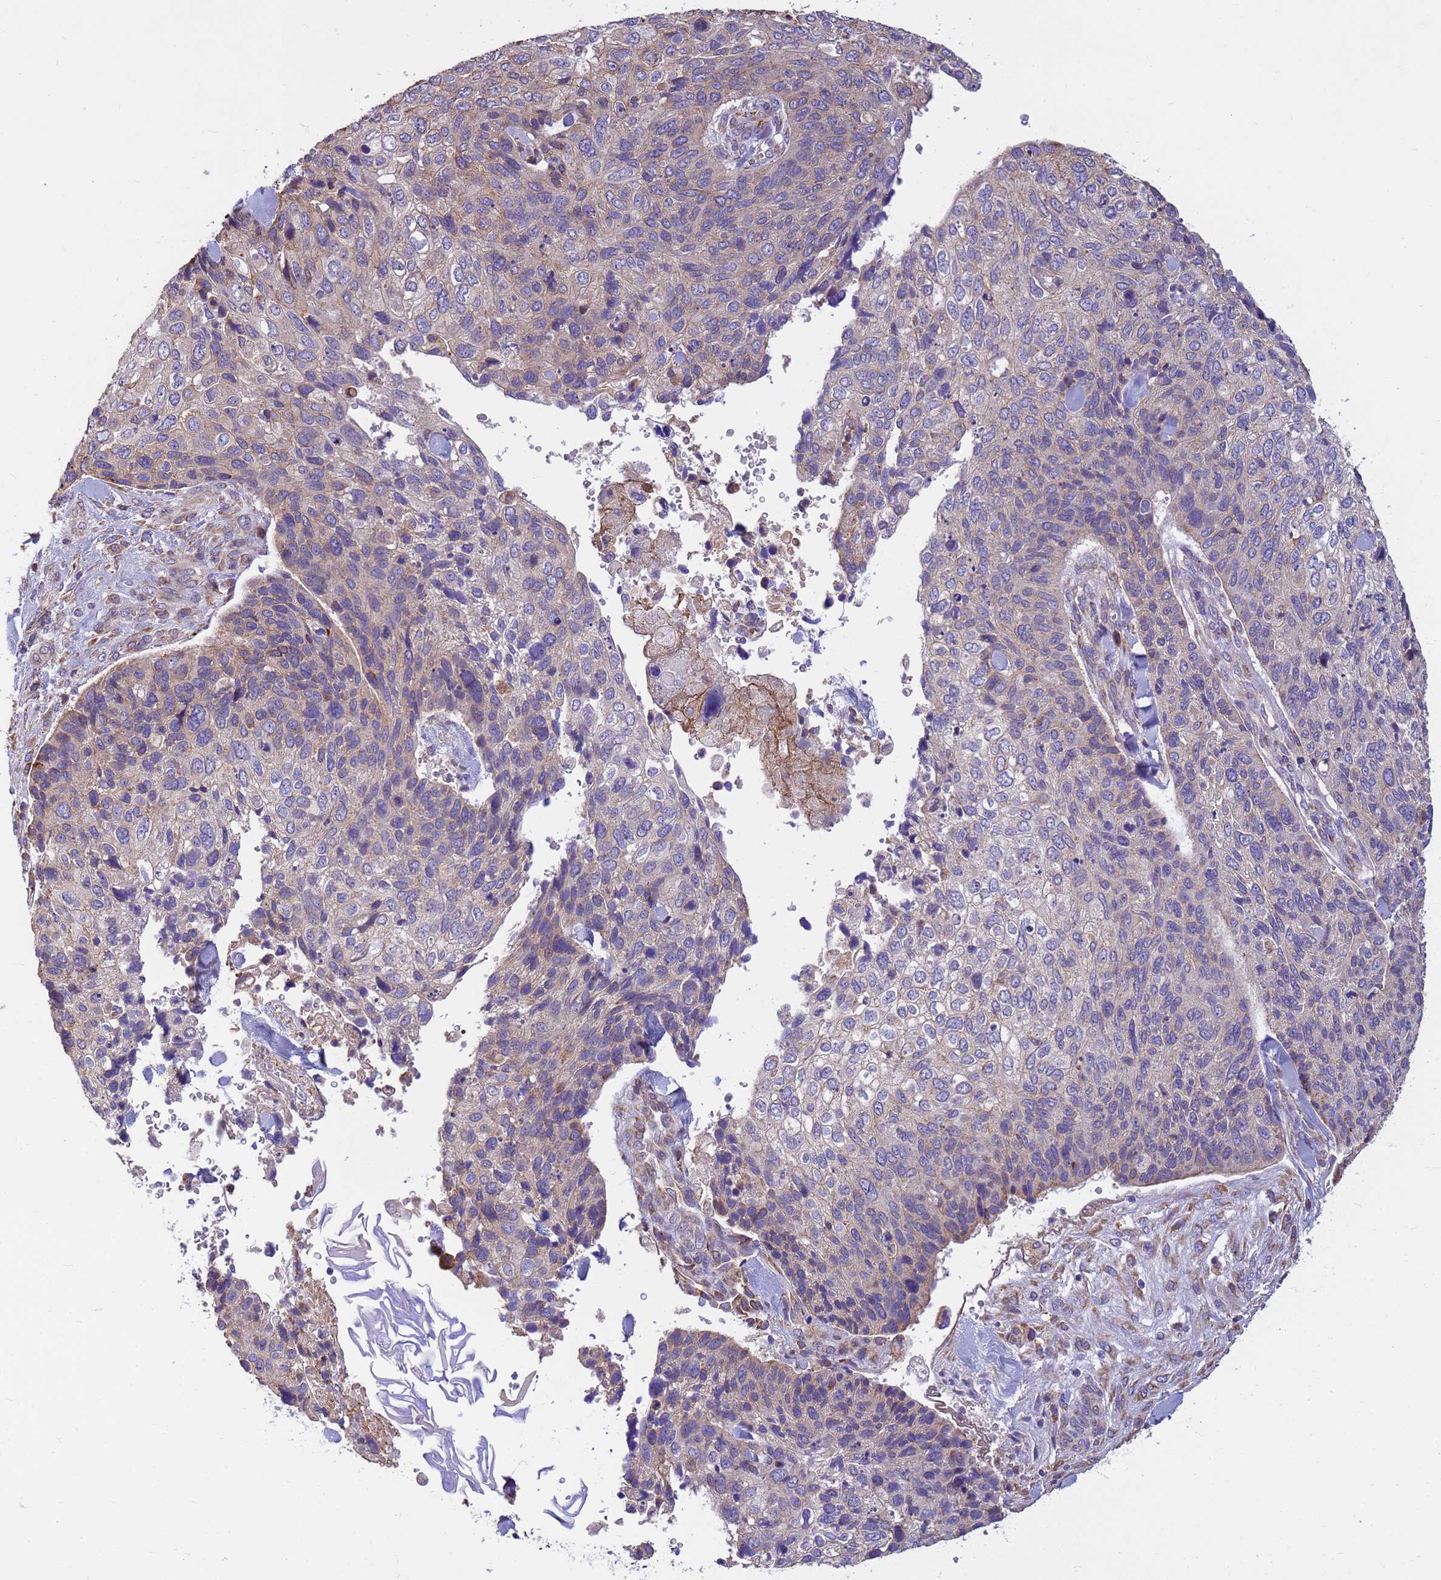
{"staining": {"intensity": "weak", "quantity": "<25%", "location": "cytoplasmic/membranous"}, "tissue": "skin cancer", "cell_type": "Tumor cells", "image_type": "cancer", "snomed": [{"axis": "morphology", "description": "Basal cell carcinoma"}, {"axis": "topography", "description": "Skin"}], "caption": "This is a photomicrograph of immunohistochemistry staining of skin cancer, which shows no expression in tumor cells. The staining is performed using DAB (3,3'-diaminobenzidine) brown chromogen with nuclei counter-stained in using hematoxylin.", "gene": "THAP5", "patient": {"sex": "female", "age": 74}}